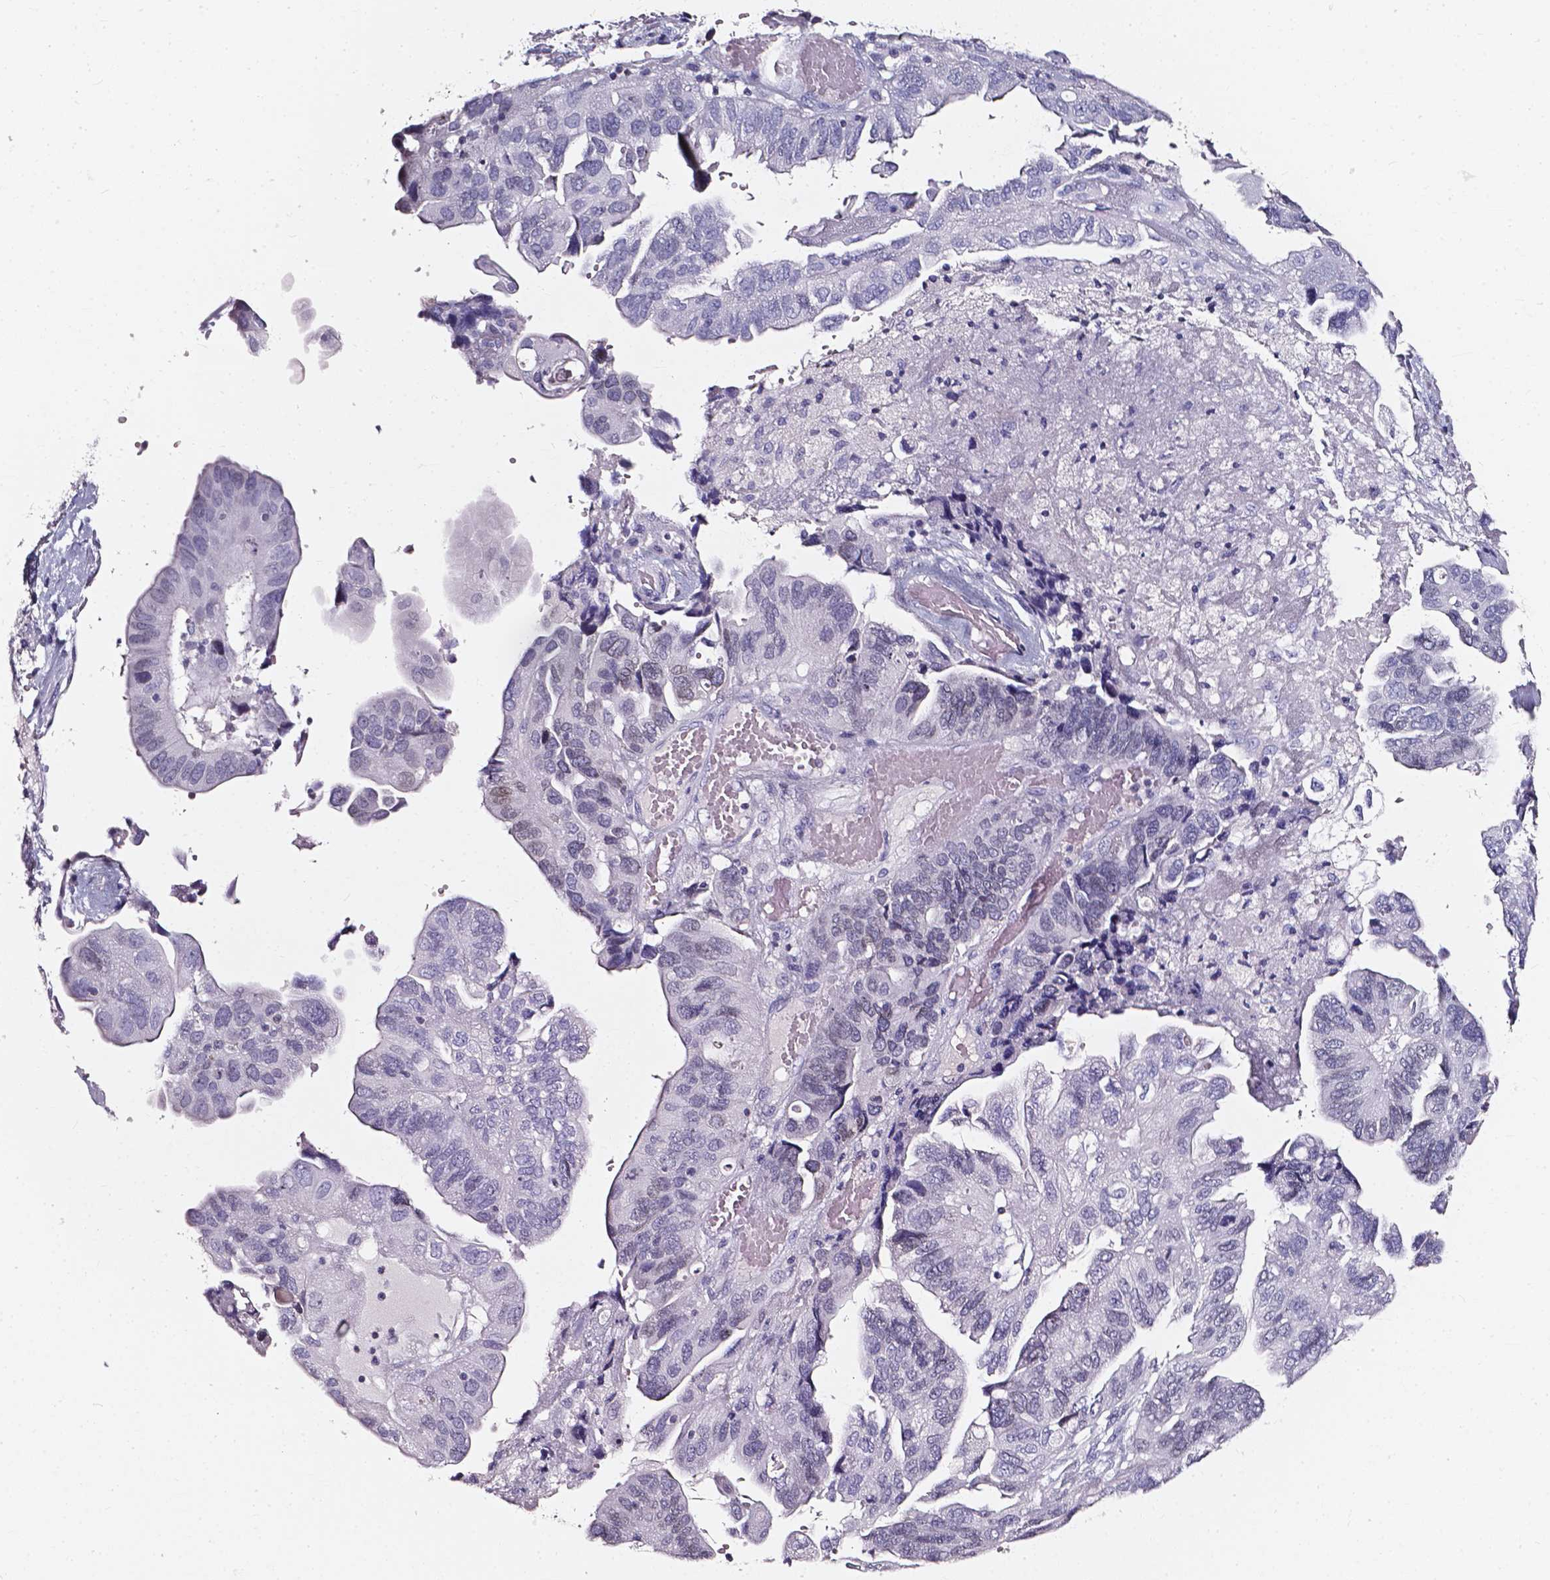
{"staining": {"intensity": "negative", "quantity": "none", "location": "none"}, "tissue": "ovarian cancer", "cell_type": "Tumor cells", "image_type": "cancer", "snomed": [{"axis": "morphology", "description": "Cystadenocarcinoma, serous, NOS"}, {"axis": "topography", "description": "Ovary"}], "caption": "Human serous cystadenocarcinoma (ovarian) stained for a protein using IHC displays no staining in tumor cells.", "gene": "AKR1B10", "patient": {"sex": "female", "age": 79}}